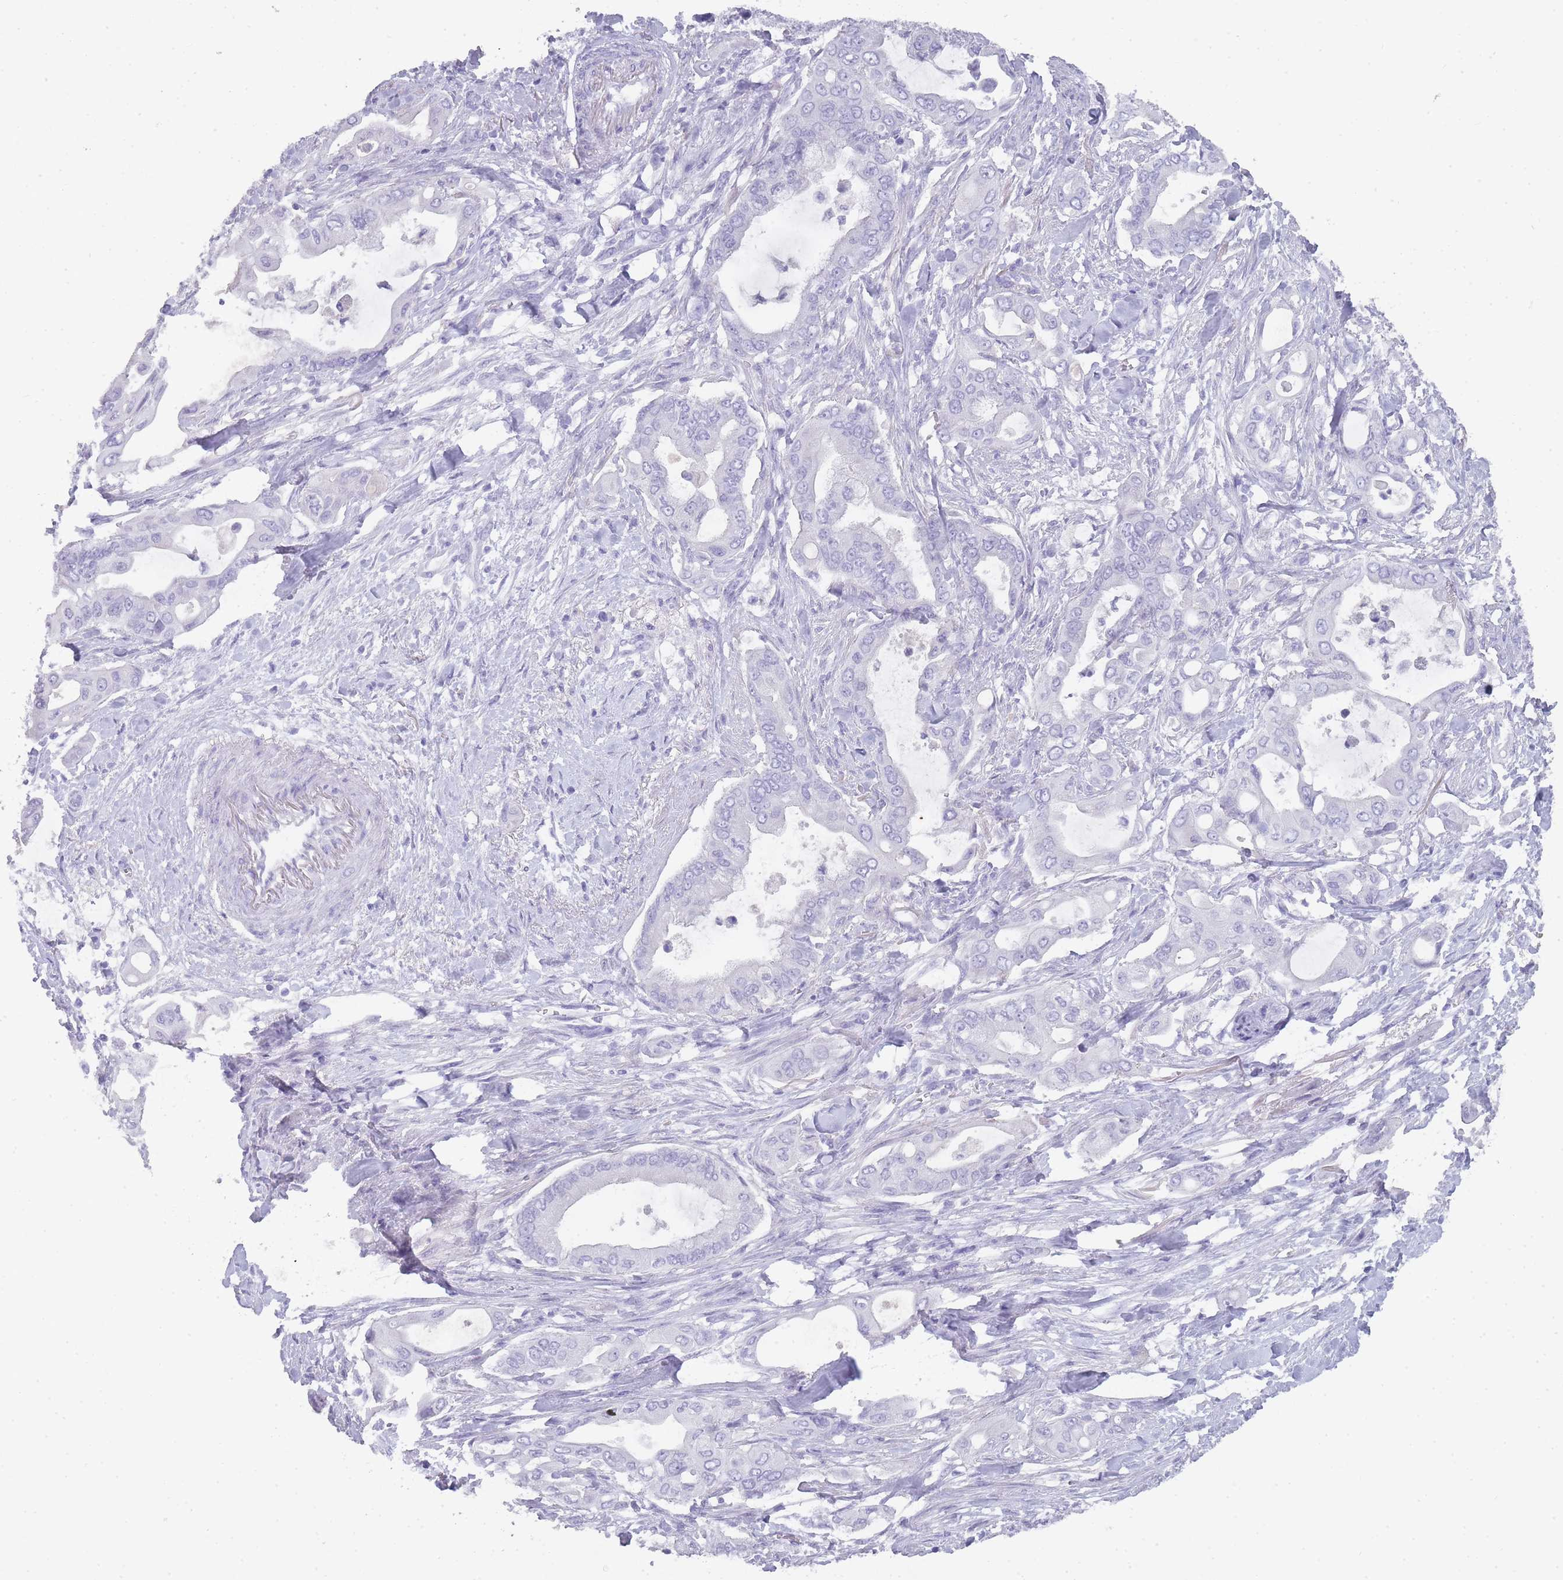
{"staining": {"intensity": "negative", "quantity": "none", "location": "none"}, "tissue": "pancreatic cancer", "cell_type": "Tumor cells", "image_type": "cancer", "snomed": [{"axis": "morphology", "description": "Adenocarcinoma, NOS"}, {"axis": "topography", "description": "Pancreas"}], "caption": "A micrograph of pancreatic adenocarcinoma stained for a protein exhibits no brown staining in tumor cells.", "gene": "TCP11", "patient": {"sex": "male", "age": 57}}